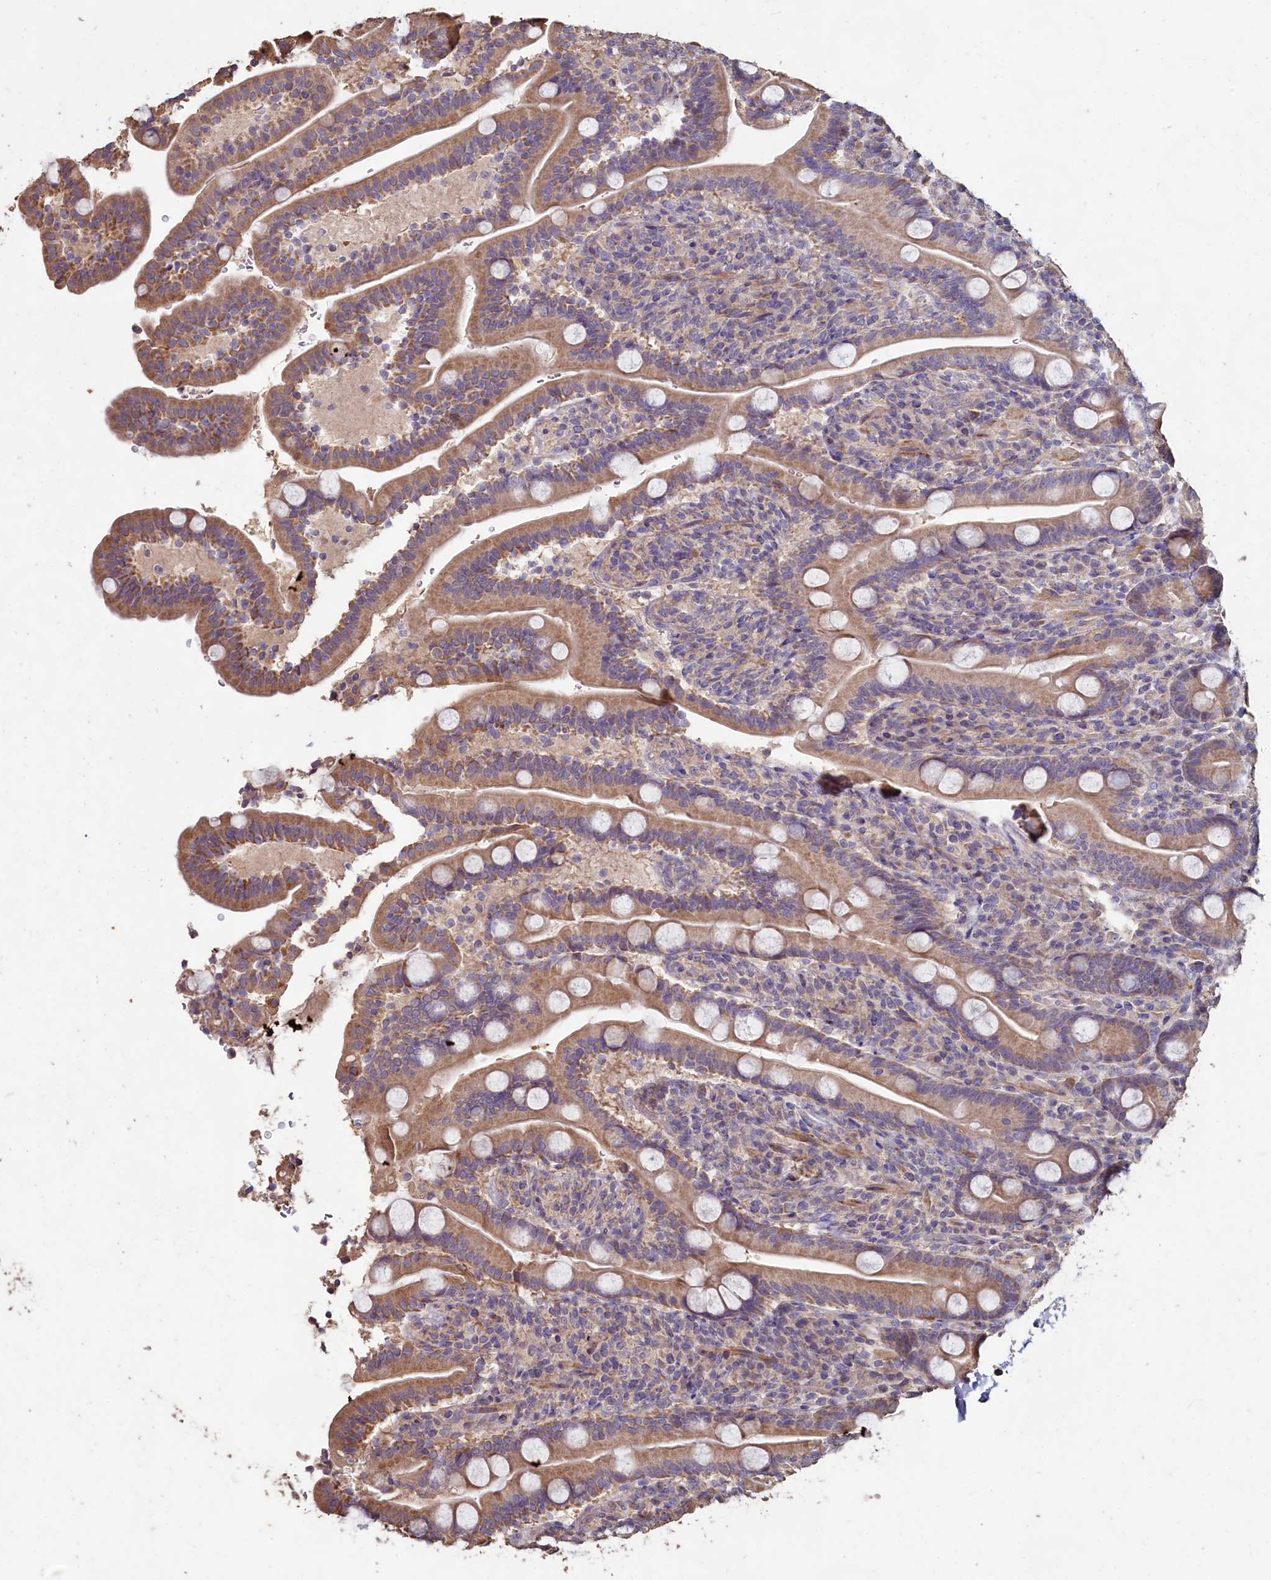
{"staining": {"intensity": "moderate", "quantity": ">75%", "location": "cytoplasmic/membranous"}, "tissue": "duodenum", "cell_type": "Glandular cells", "image_type": "normal", "snomed": [{"axis": "morphology", "description": "Normal tissue, NOS"}, {"axis": "topography", "description": "Duodenum"}], "caption": "IHC micrograph of normal human duodenum stained for a protein (brown), which shows medium levels of moderate cytoplasmic/membranous expression in approximately >75% of glandular cells.", "gene": "FUNDC1", "patient": {"sex": "male", "age": 35}}